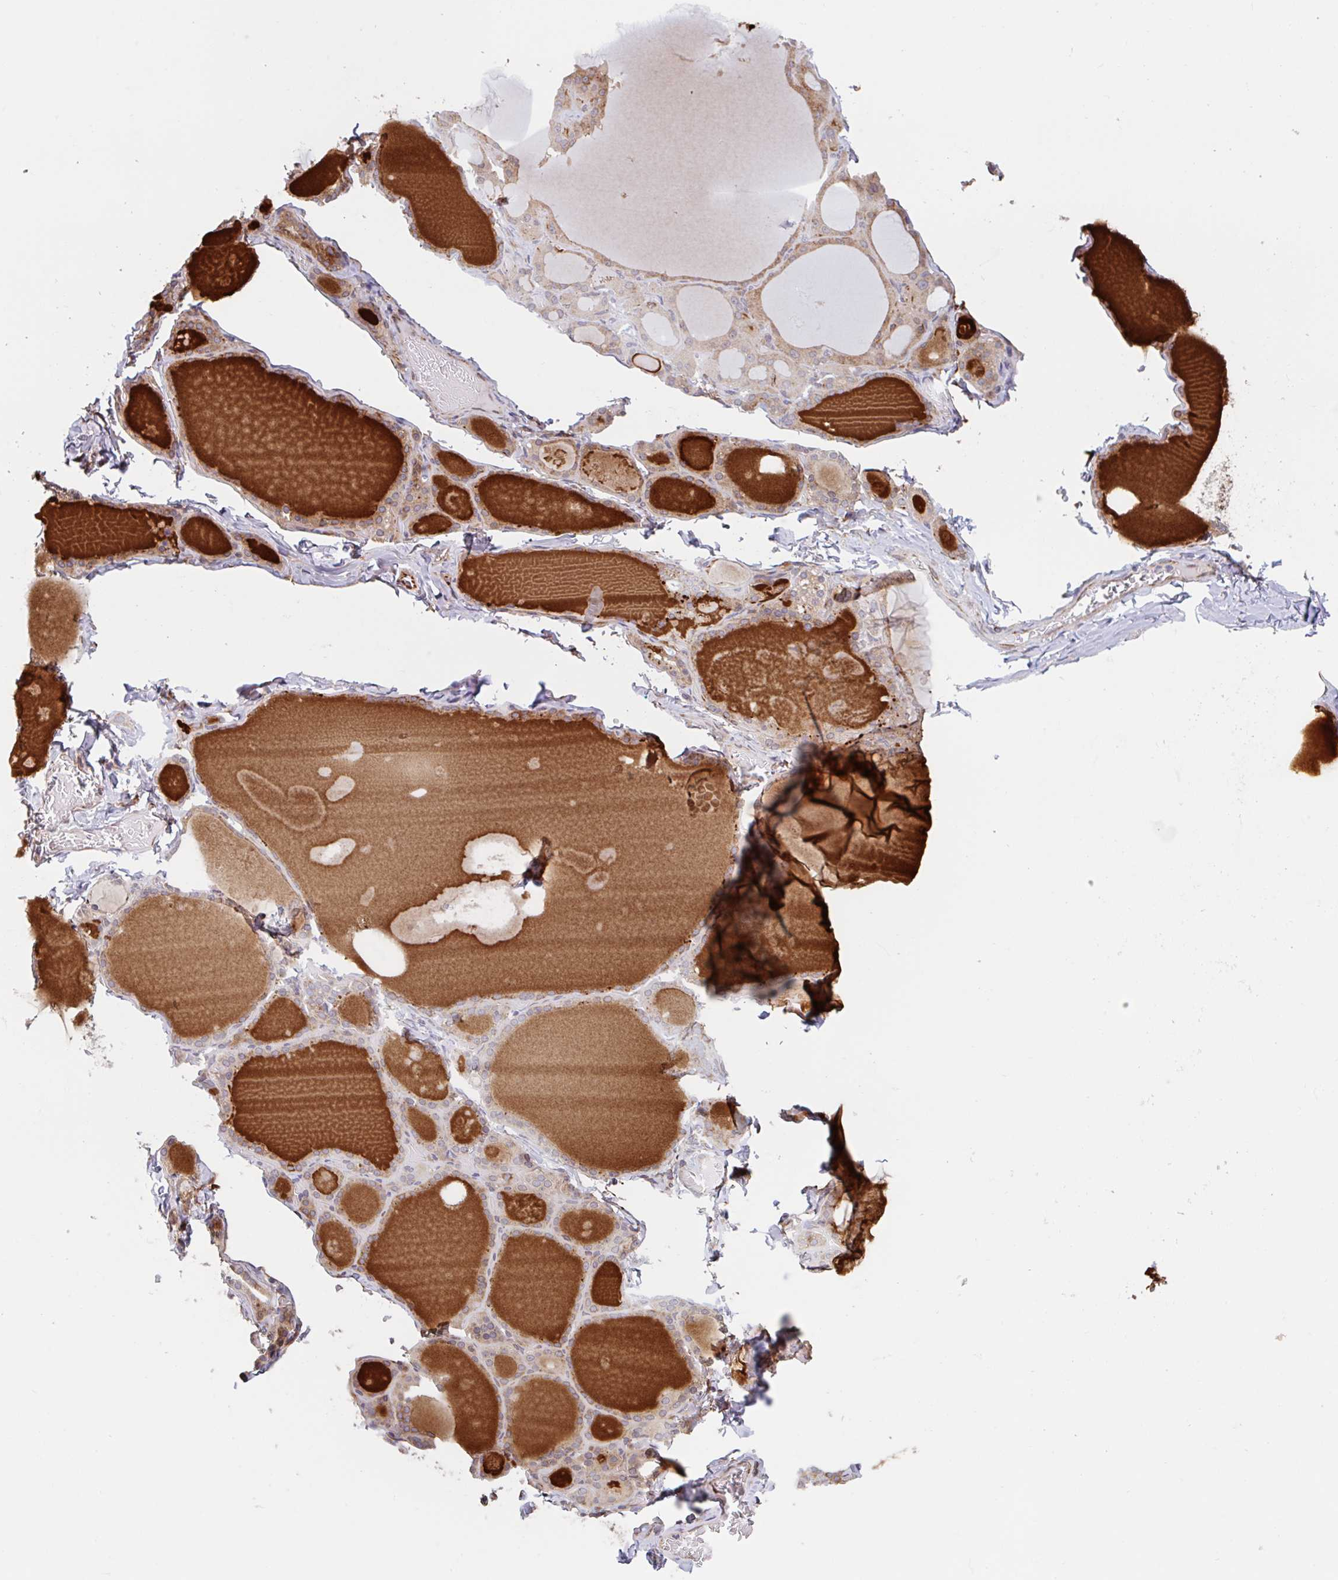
{"staining": {"intensity": "strong", "quantity": "<25%", "location": "cytoplasmic/membranous"}, "tissue": "thyroid gland", "cell_type": "Glandular cells", "image_type": "normal", "snomed": [{"axis": "morphology", "description": "Normal tissue, NOS"}, {"axis": "topography", "description": "Thyroid gland"}], "caption": "Benign thyroid gland exhibits strong cytoplasmic/membranous staining in about <25% of glandular cells.", "gene": "NUB1", "patient": {"sex": "male", "age": 56}}